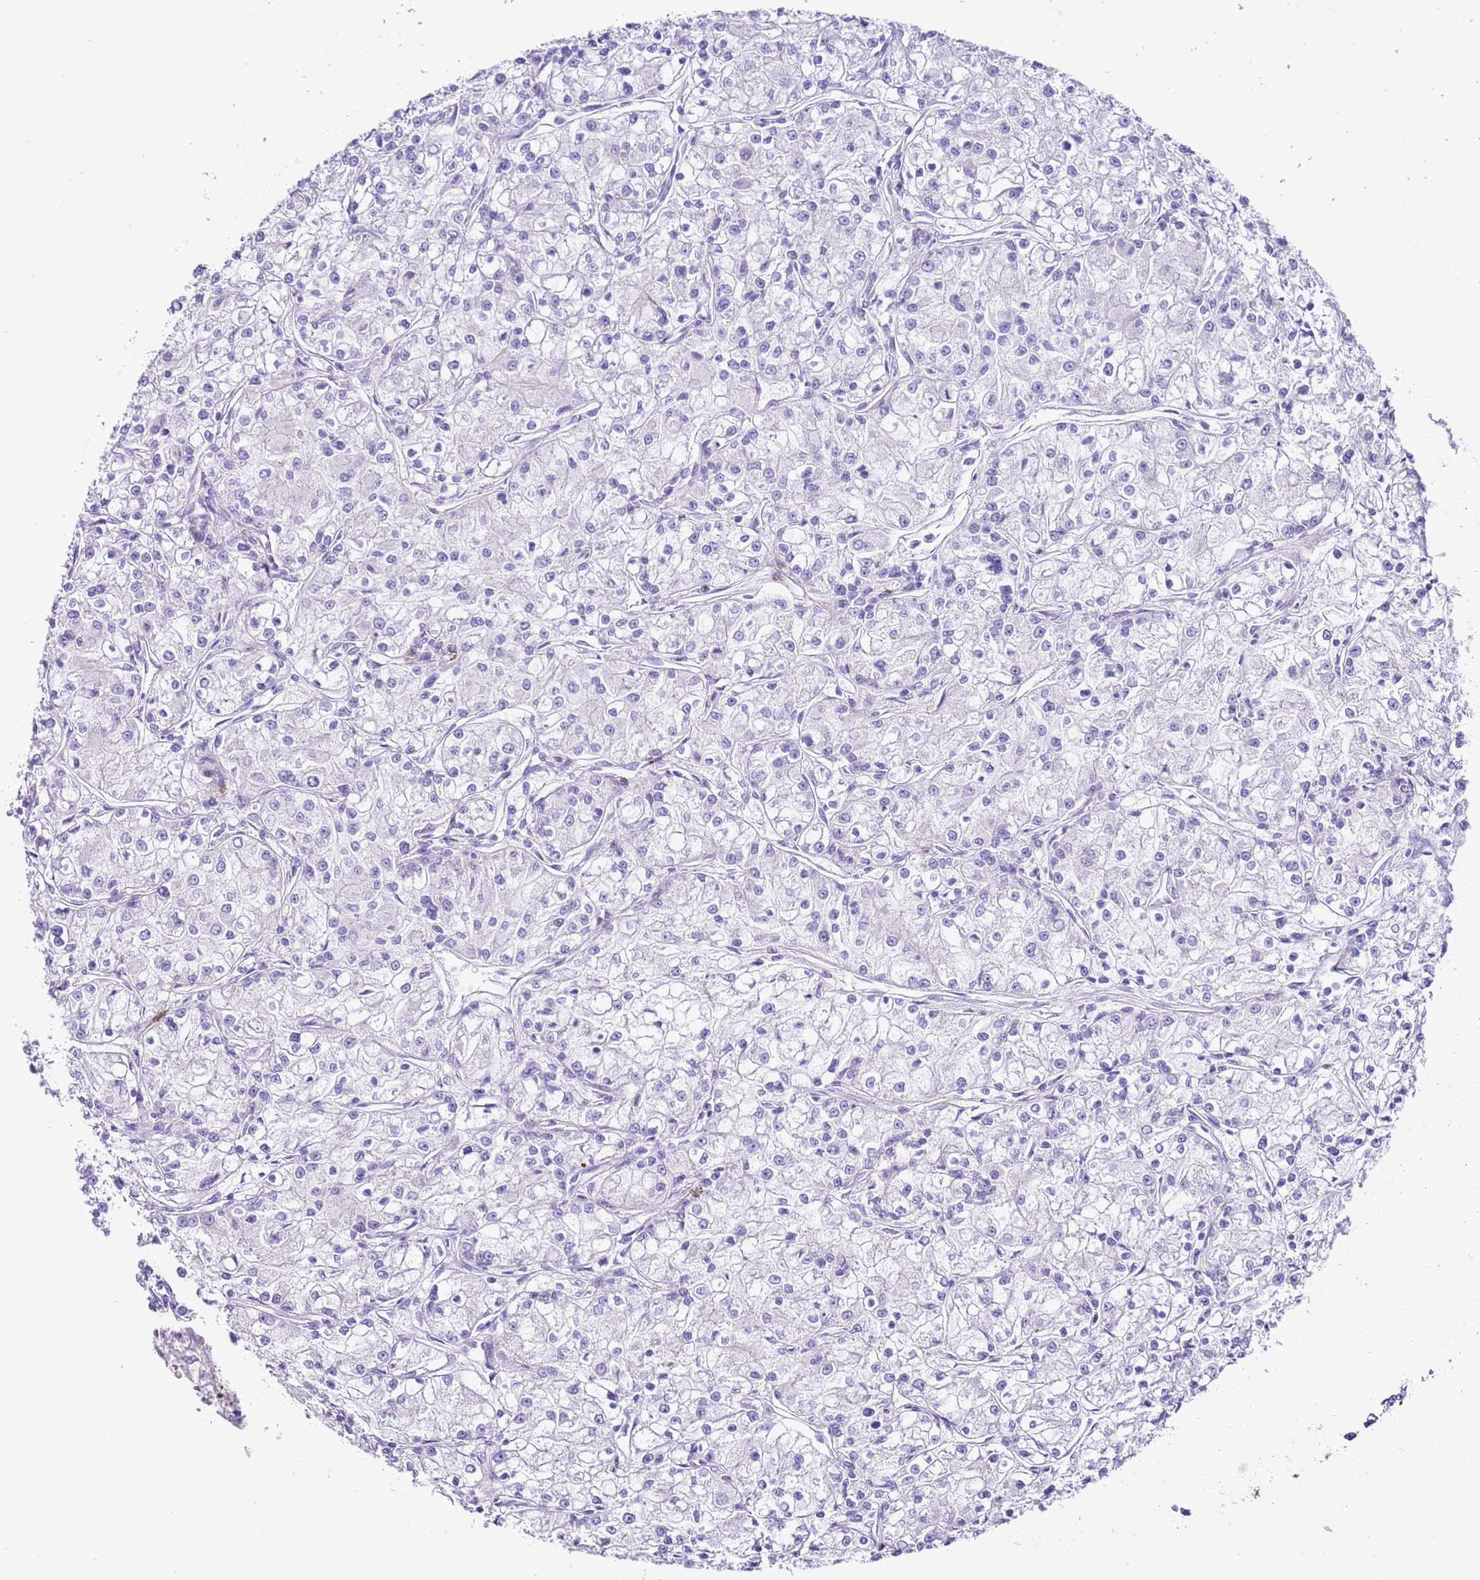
{"staining": {"intensity": "negative", "quantity": "none", "location": "none"}, "tissue": "renal cancer", "cell_type": "Tumor cells", "image_type": "cancer", "snomed": [{"axis": "morphology", "description": "Adenocarcinoma, NOS"}, {"axis": "topography", "description": "Kidney"}], "caption": "This is an immunohistochemistry (IHC) histopathology image of human adenocarcinoma (renal). There is no expression in tumor cells.", "gene": "ALDH3A1", "patient": {"sex": "female", "age": 59}}